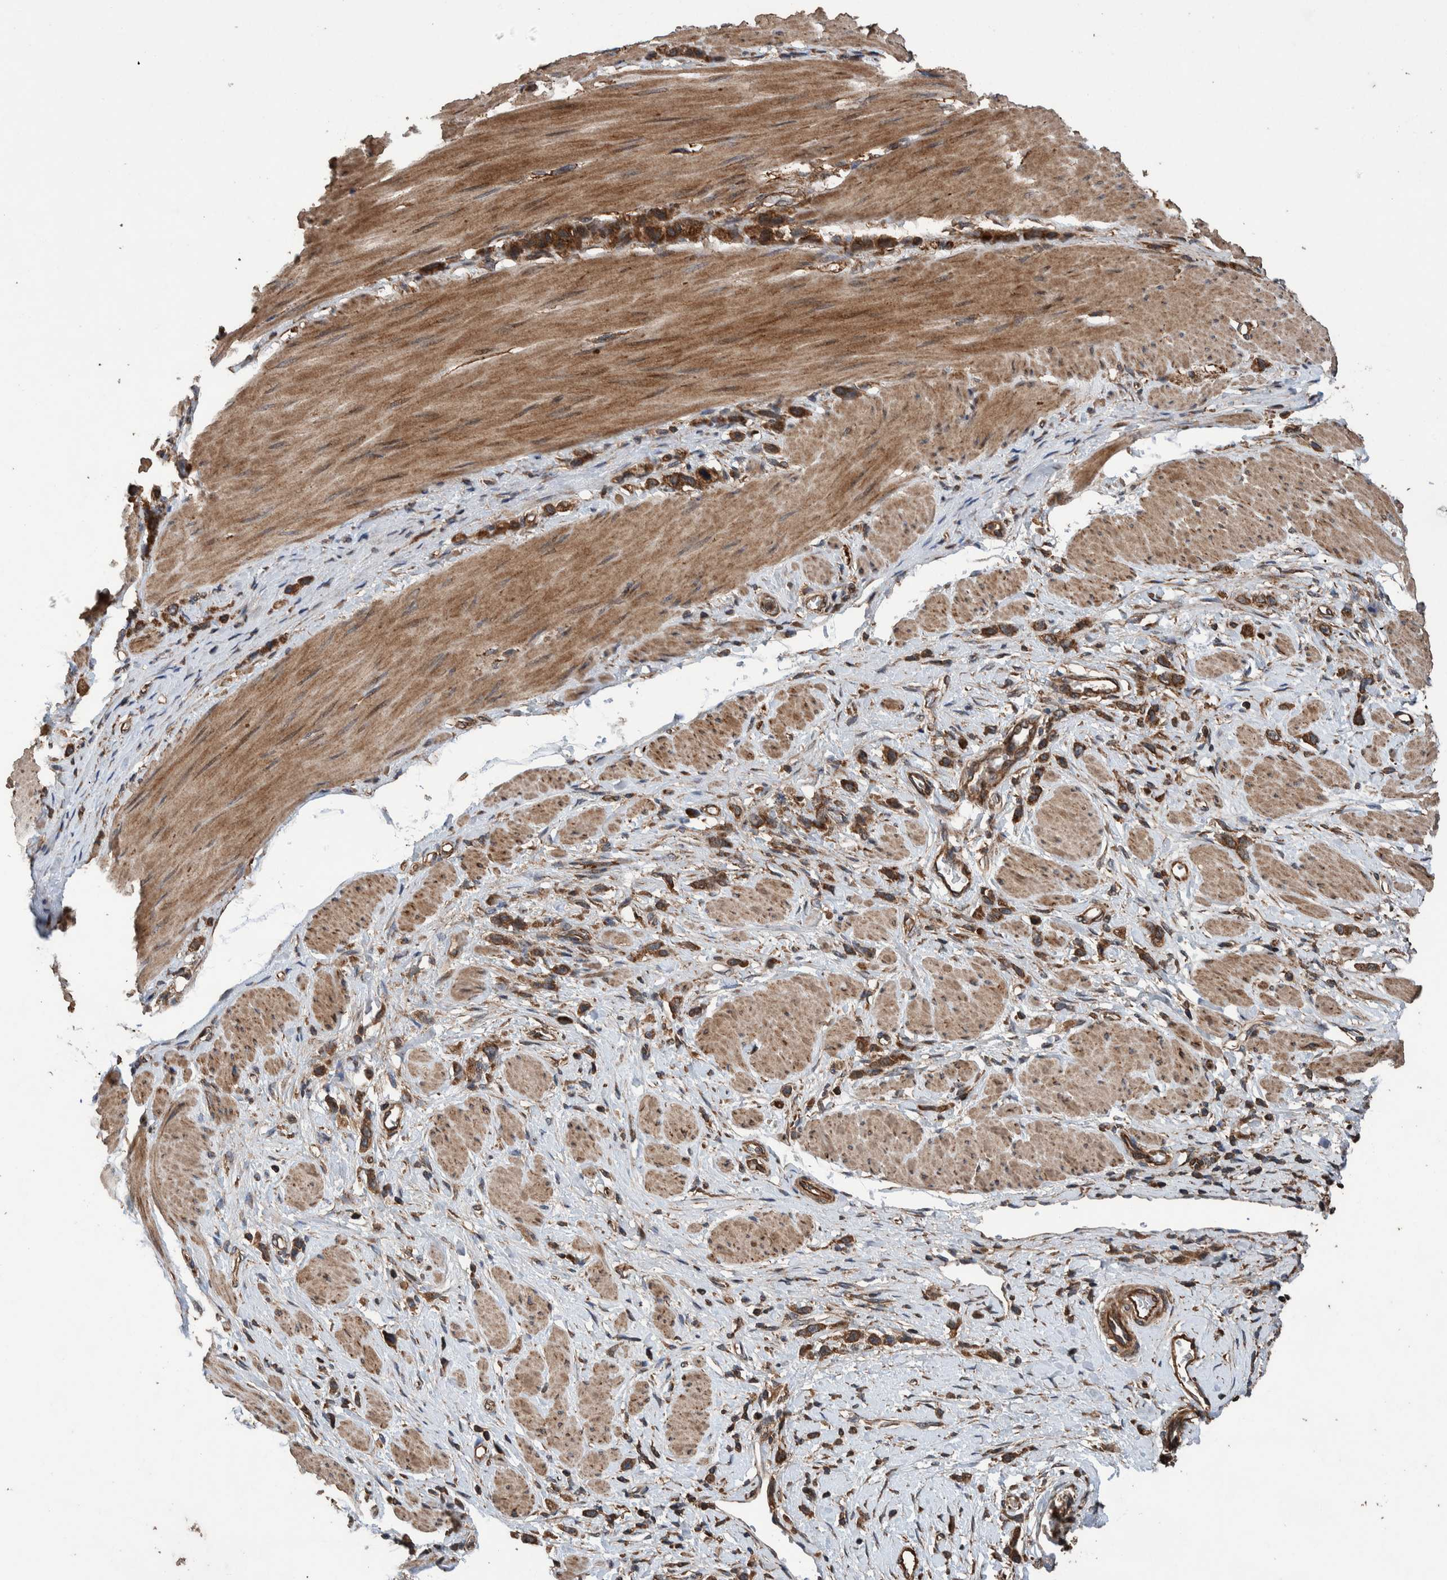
{"staining": {"intensity": "strong", "quantity": ">75%", "location": "cytoplasmic/membranous"}, "tissue": "stomach cancer", "cell_type": "Tumor cells", "image_type": "cancer", "snomed": [{"axis": "morphology", "description": "Adenocarcinoma, NOS"}, {"axis": "topography", "description": "Stomach"}], "caption": "Stomach cancer (adenocarcinoma) tissue shows strong cytoplasmic/membranous staining in approximately >75% of tumor cells, visualized by immunohistochemistry.", "gene": "TRIM16", "patient": {"sex": "female", "age": 65}}